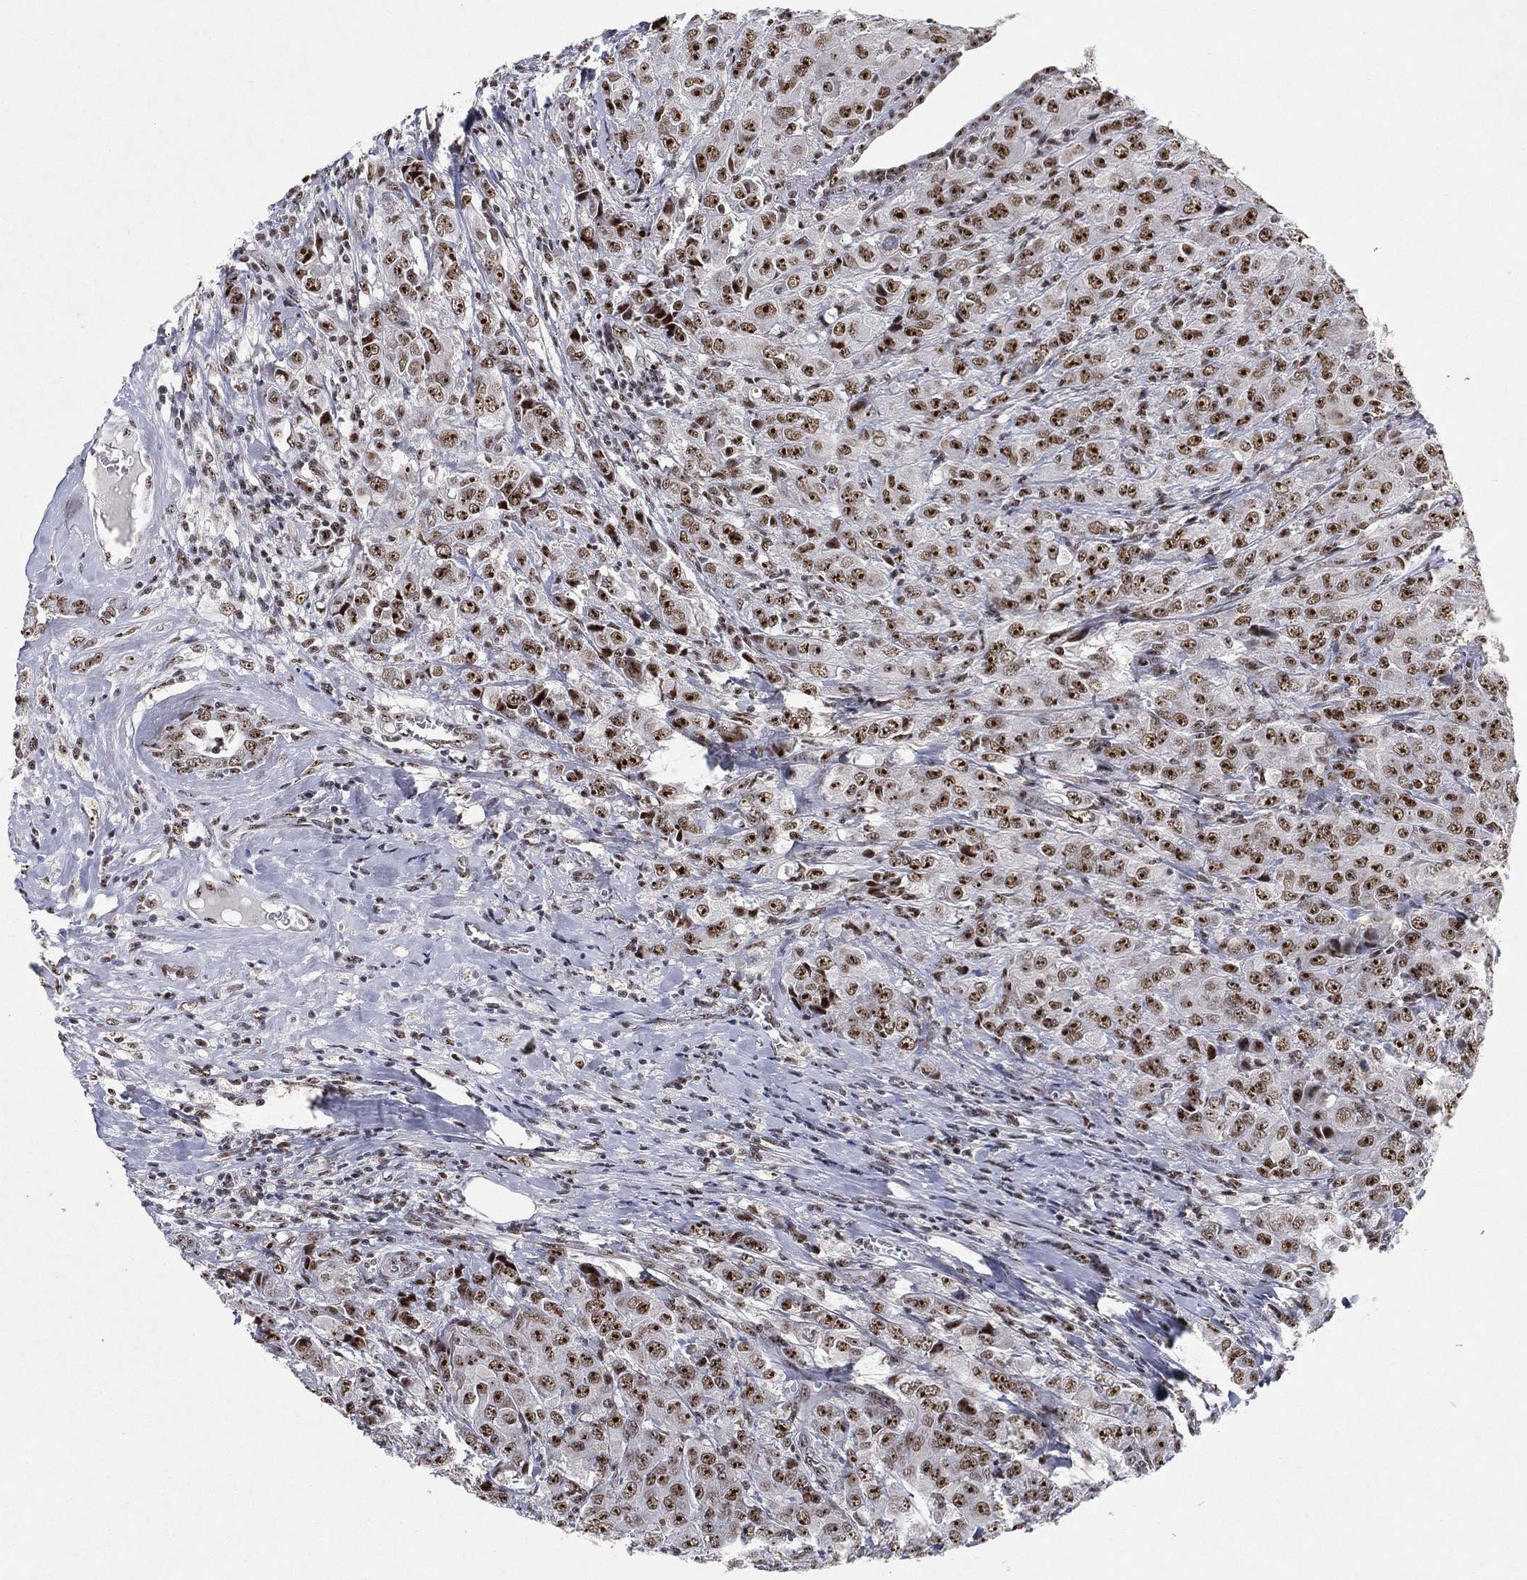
{"staining": {"intensity": "moderate", "quantity": ">75%", "location": "nuclear"}, "tissue": "breast cancer", "cell_type": "Tumor cells", "image_type": "cancer", "snomed": [{"axis": "morphology", "description": "Duct carcinoma"}, {"axis": "topography", "description": "Breast"}], "caption": "Tumor cells demonstrate moderate nuclear positivity in about >75% of cells in invasive ductal carcinoma (breast).", "gene": "DDX27", "patient": {"sex": "female", "age": 43}}